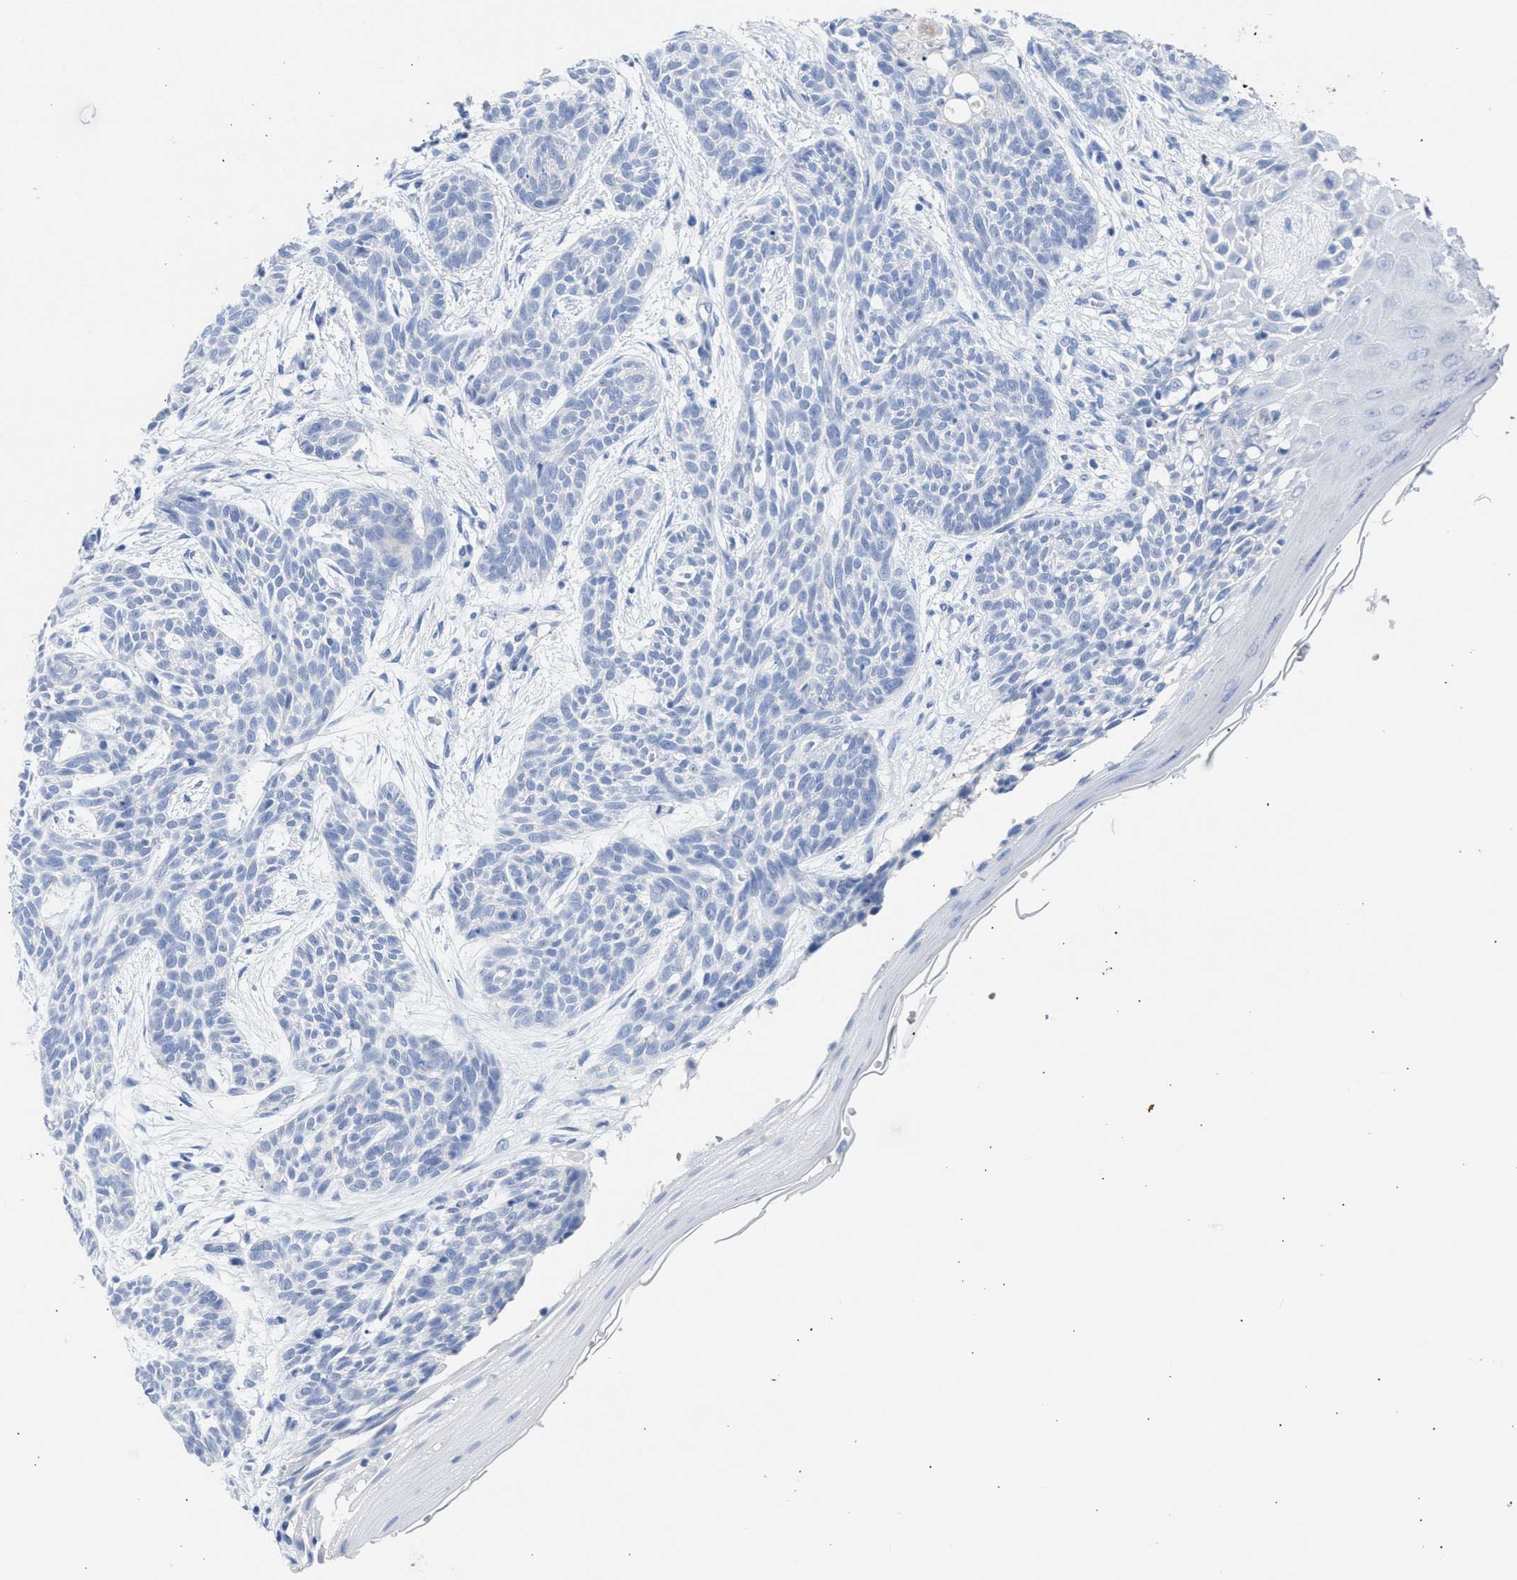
{"staining": {"intensity": "negative", "quantity": "none", "location": "none"}, "tissue": "skin cancer", "cell_type": "Tumor cells", "image_type": "cancer", "snomed": [{"axis": "morphology", "description": "Basal cell carcinoma"}, {"axis": "topography", "description": "Skin"}], "caption": "Immunohistochemistry of skin cancer (basal cell carcinoma) reveals no positivity in tumor cells. (DAB (3,3'-diaminobenzidine) immunohistochemistry, high magnification).", "gene": "NCAM1", "patient": {"sex": "female", "age": 59}}